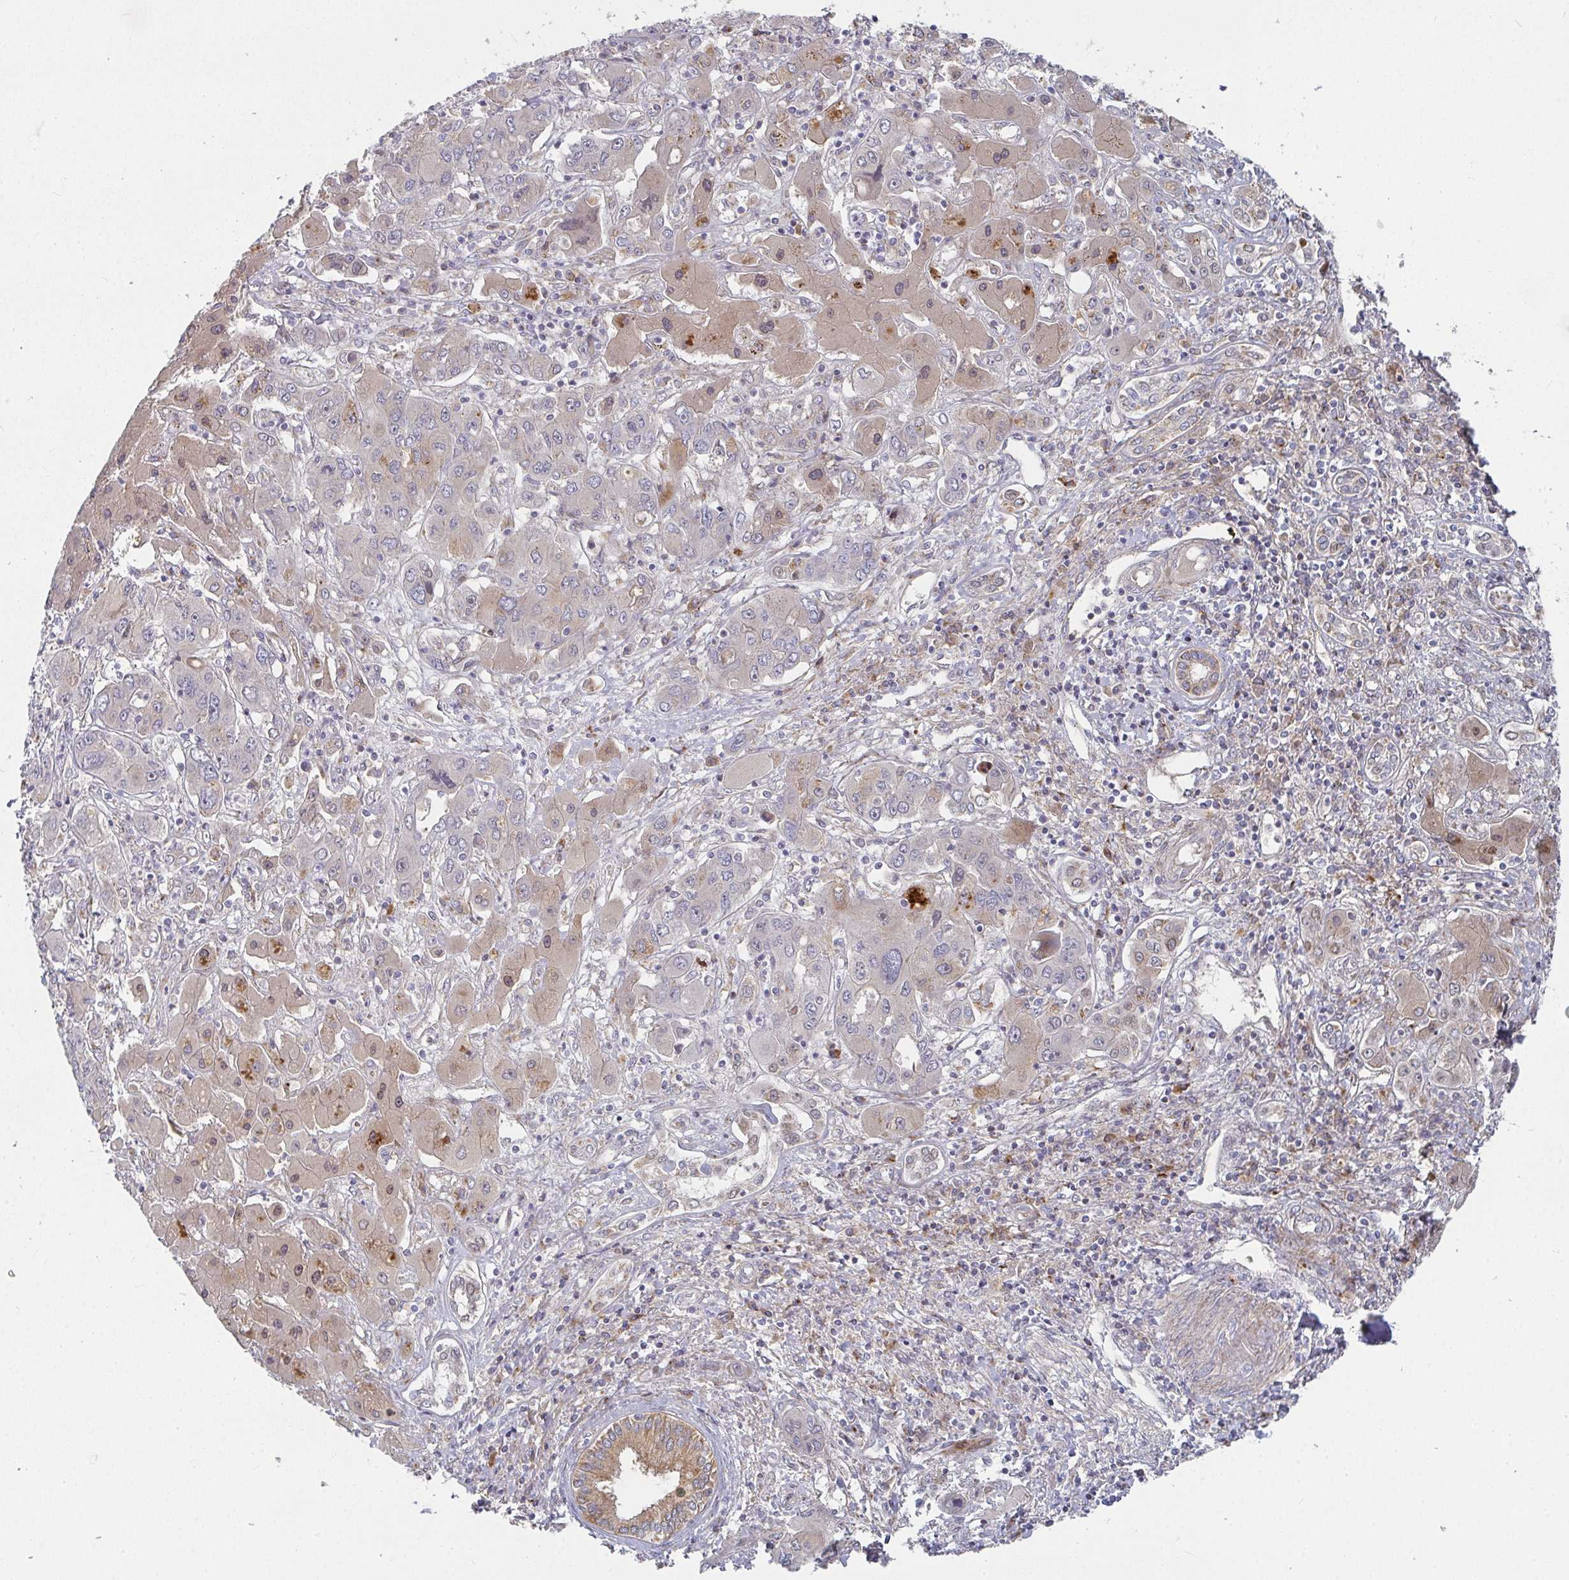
{"staining": {"intensity": "moderate", "quantity": "<25%", "location": "cytoplasmic/membranous"}, "tissue": "liver cancer", "cell_type": "Tumor cells", "image_type": "cancer", "snomed": [{"axis": "morphology", "description": "Cholangiocarcinoma"}, {"axis": "topography", "description": "Liver"}], "caption": "Protein staining displays moderate cytoplasmic/membranous positivity in approximately <25% of tumor cells in liver cancer (cholangiocarcinoma). (brown staining indicates protein expression, while blue staining denotes nuclei).", "gene": "RHEBL1", "patient": {"sex": "male", "age": 67}}